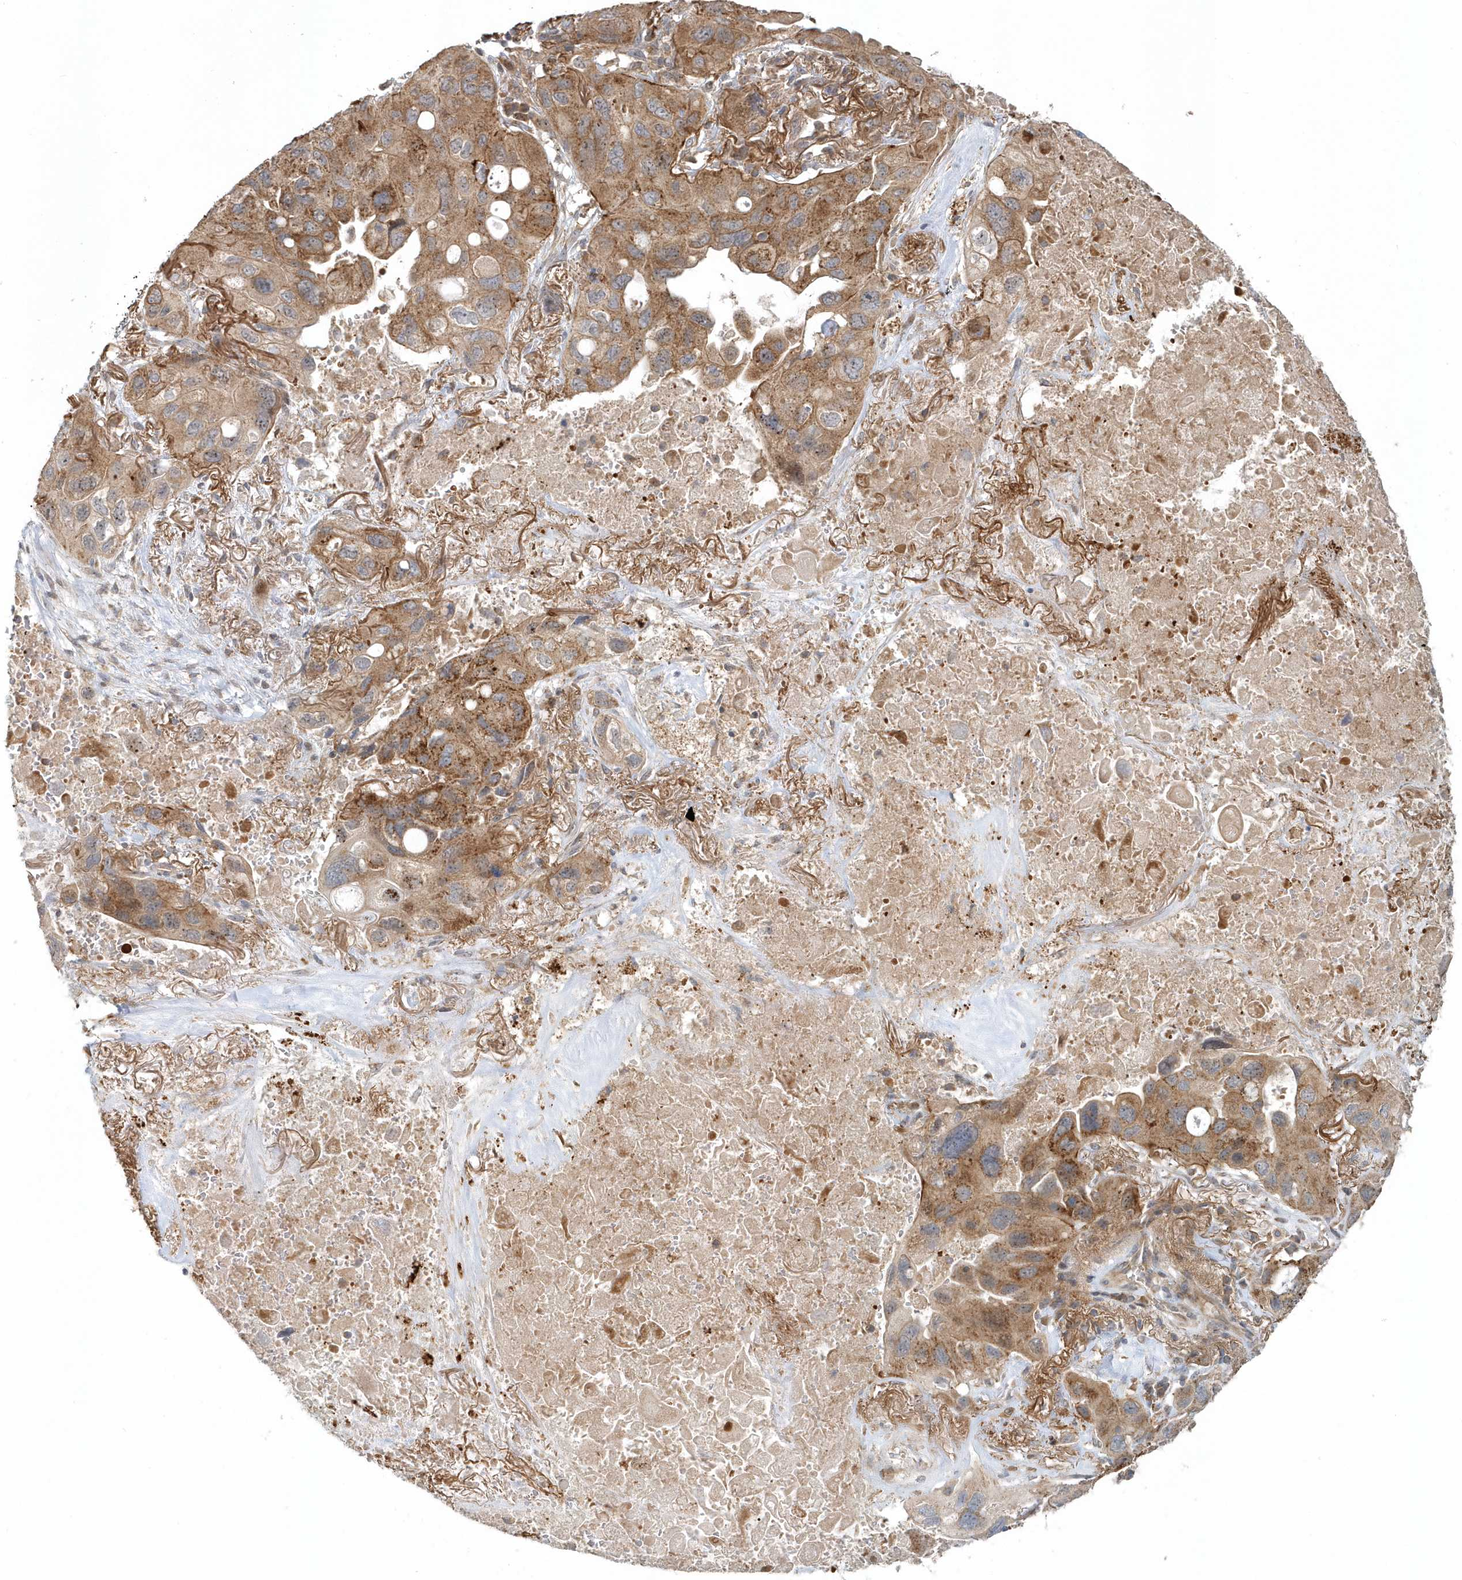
{"staining": {"intensity": "moderate", "quantity": ">75%", "location": "cytoplasmic/membranous"}, "tissue": "lung cancer", "cell_type": "Tumor cells", "image_type": "cancer", "snomed": [{"axis": "morphology", "description": "Squamous cell carcinoma, NOS"}, {"axis": "topography", "description": "Lung"}], "caption": "Immunohistochemistry (IHC) of human lung squamous cell carcinoma demonstrates medium levels of moderate cytoplasmic/membranous expression in about >75% of tumor cells. Using DAB (brown) and hematoxylin (blue) stains, captured at high magnification using brightfield microscopy.", "gene": "MMUT", "patient": {"sex": "female", "age": 73}}